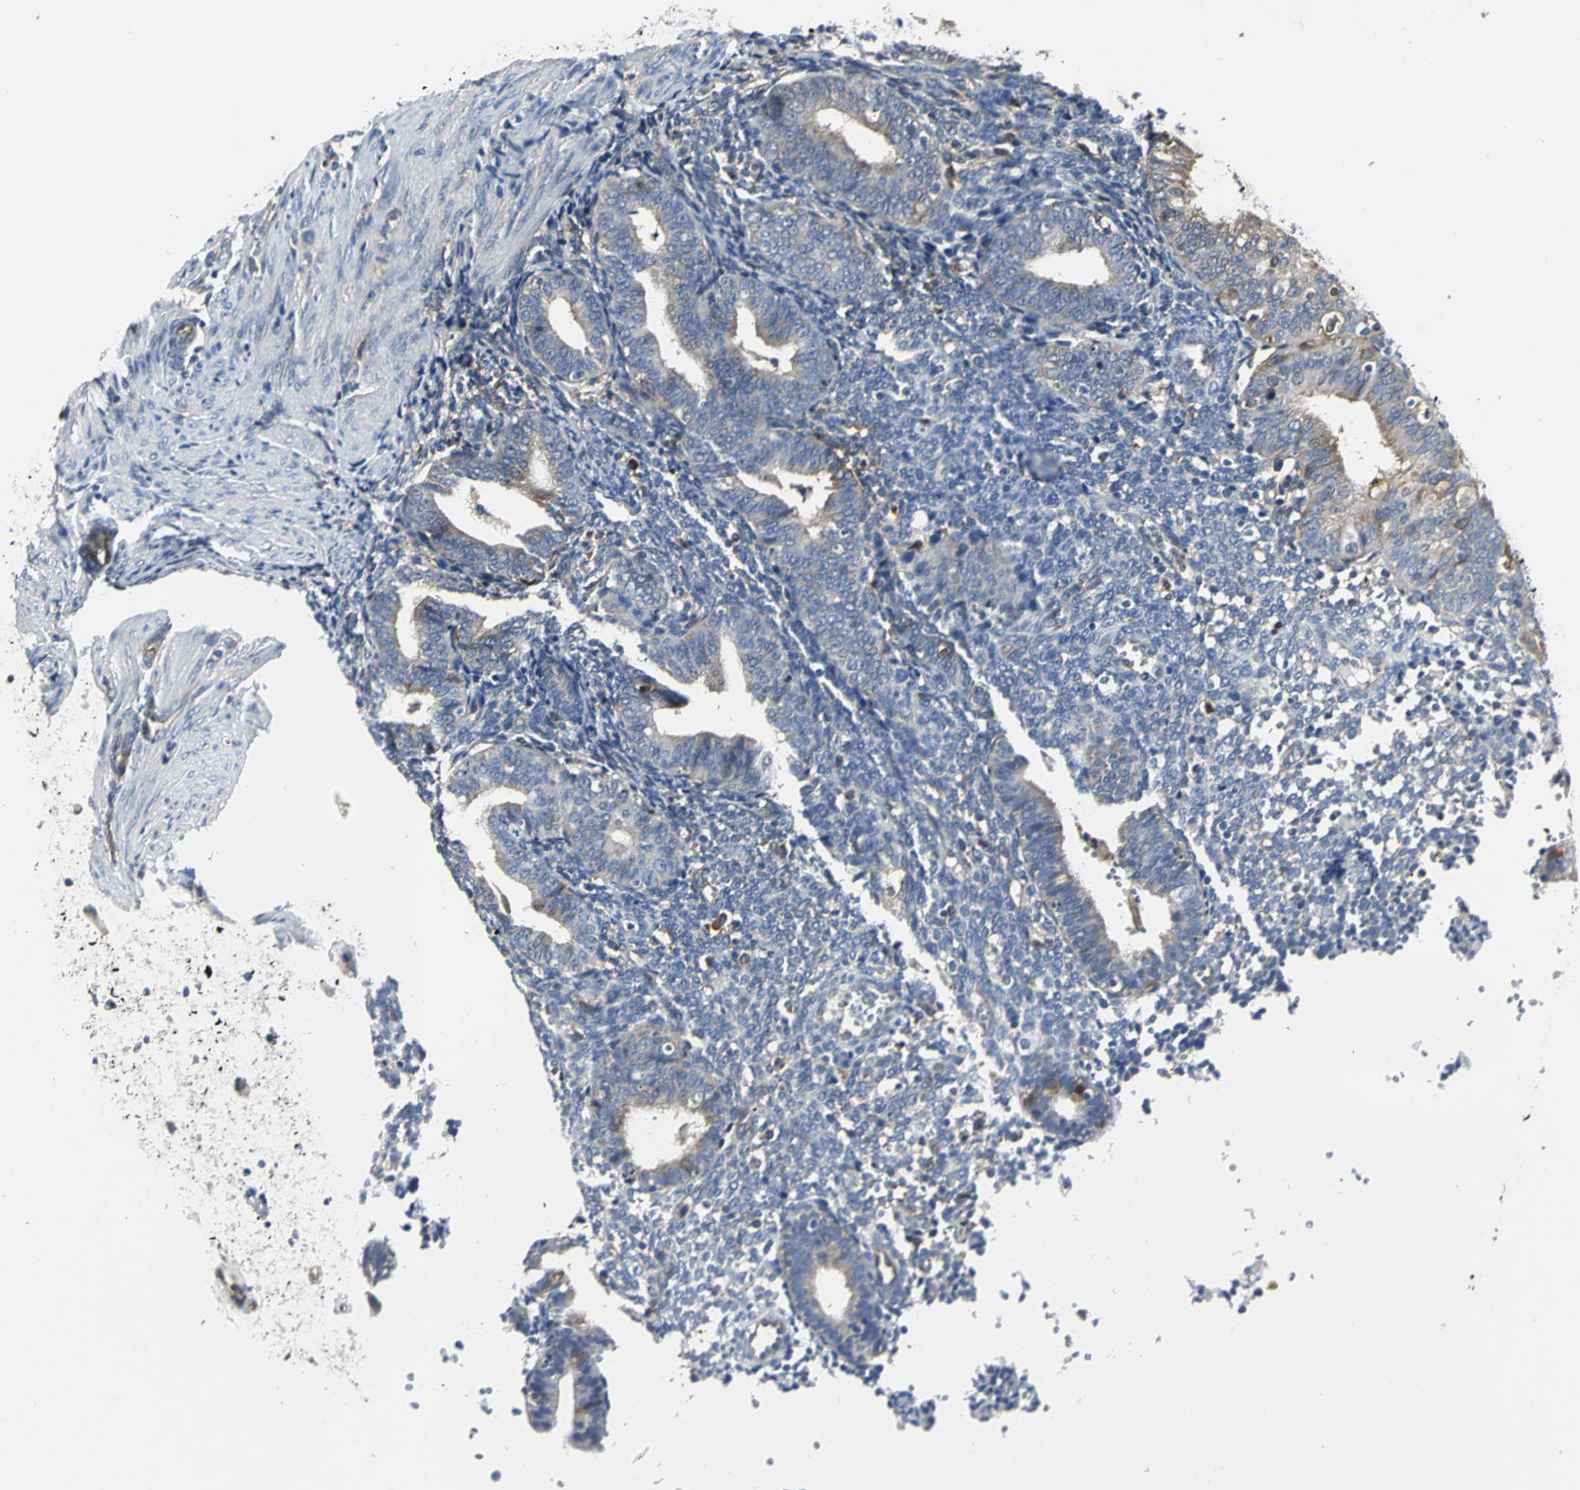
{"staining": {"intensity": "negative", "quantity": "none", "location": "none"}, "tissue": "endometrium", "cell_type": "Cells in endometrial stroma", "image_type": "normal", "snomed": [{"axis": "morphology", "description": "Normal tissue, NOS"}, {"axis": "topography", "description": "Endometrium"}], "caption": "Photomicrograph shows no protein expression in cells in endometrial stroma of benign endometrium. (DAB IHC with hematoxylin counter stain).", "gene": "CHRNB1", "patient": {"sex": "female", "age": 61}}